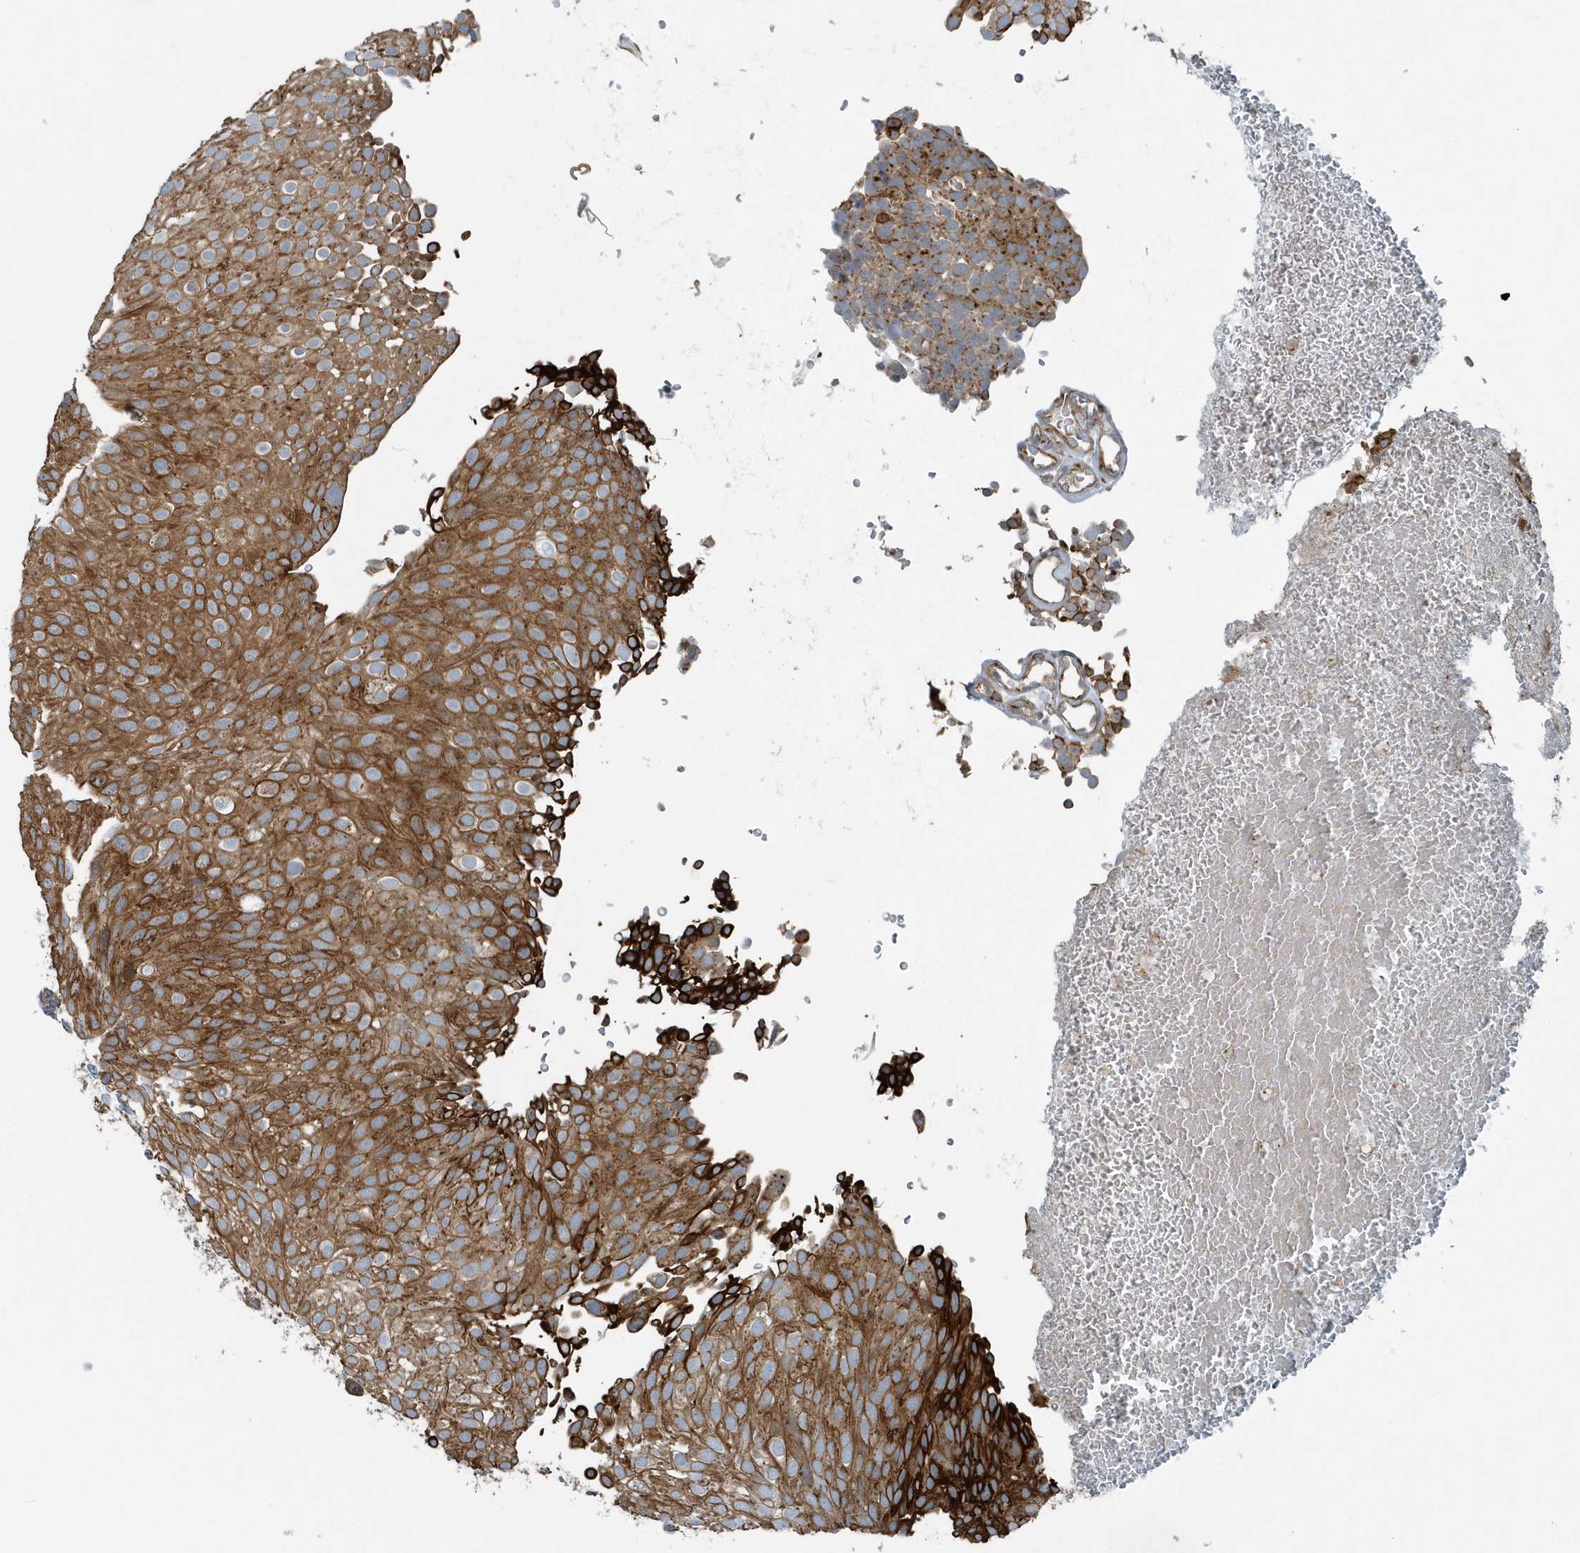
{"staining": {"intensity": "moderate", "quantity": ">75%", "location": "cytoplasmic/membranous"}, "tissue": "urothelial cancer", "cell_type": "Tumor cells", "image_type": "cancer", "snomed": [{"axis": "morphology", "description": "Urothelial carcinoma, Low grade"}, {"axis": "topography", "description": "Urinary bladder"}], "caption": "Protein expression analysis of urothelial carcinoma (low-grade) exhibits moderate cytoplasmic/membranous expression in approximately >75% of tumor cells.", "gene": "GCC2", "patient": {"sex": "male", "age": 78}}